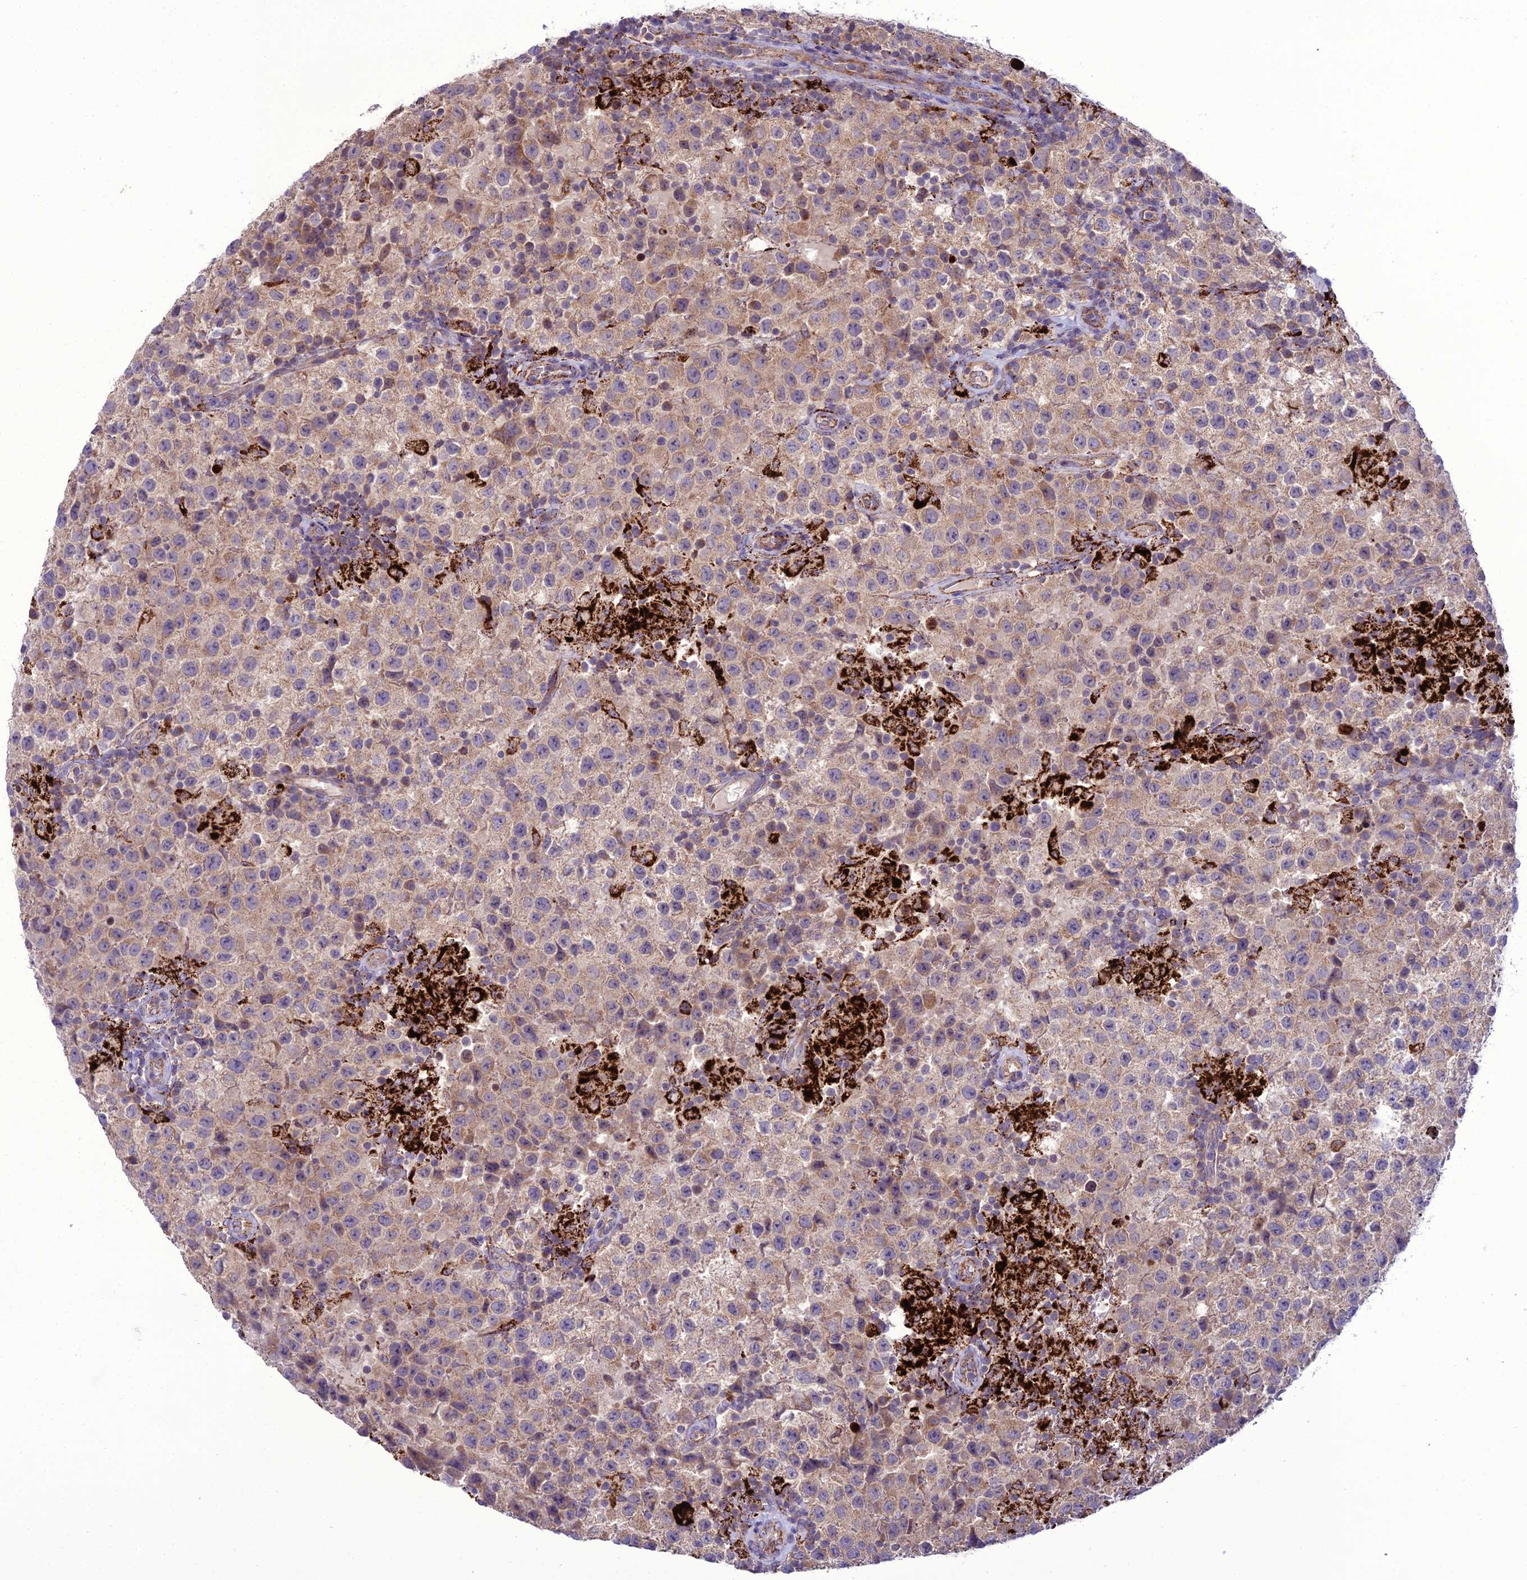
{"staining": {"intensity": "weak", "quantity": ">75%", "location": "cytoplasmic/membranous"}, "tissue": "testis cancer", "cell_type": "Tumor cells", "image_type": "cancer", "snomed": [{"axis": "morphology", "description": "Seminoma, NOS"}, {"axis": "morphology", "description": "Carcinoma, Embryonal, NOS"}, {"axis": "topography", "description": "Testis"}], "caption": "Protein expression analysis of human testis cancer (seminoma) reveals weak cytoplasmic/membranous staining in approximately >75% of tumor cells.", "gene": "TBC1D24", "patient": {"sex": "male", "age": 41}}